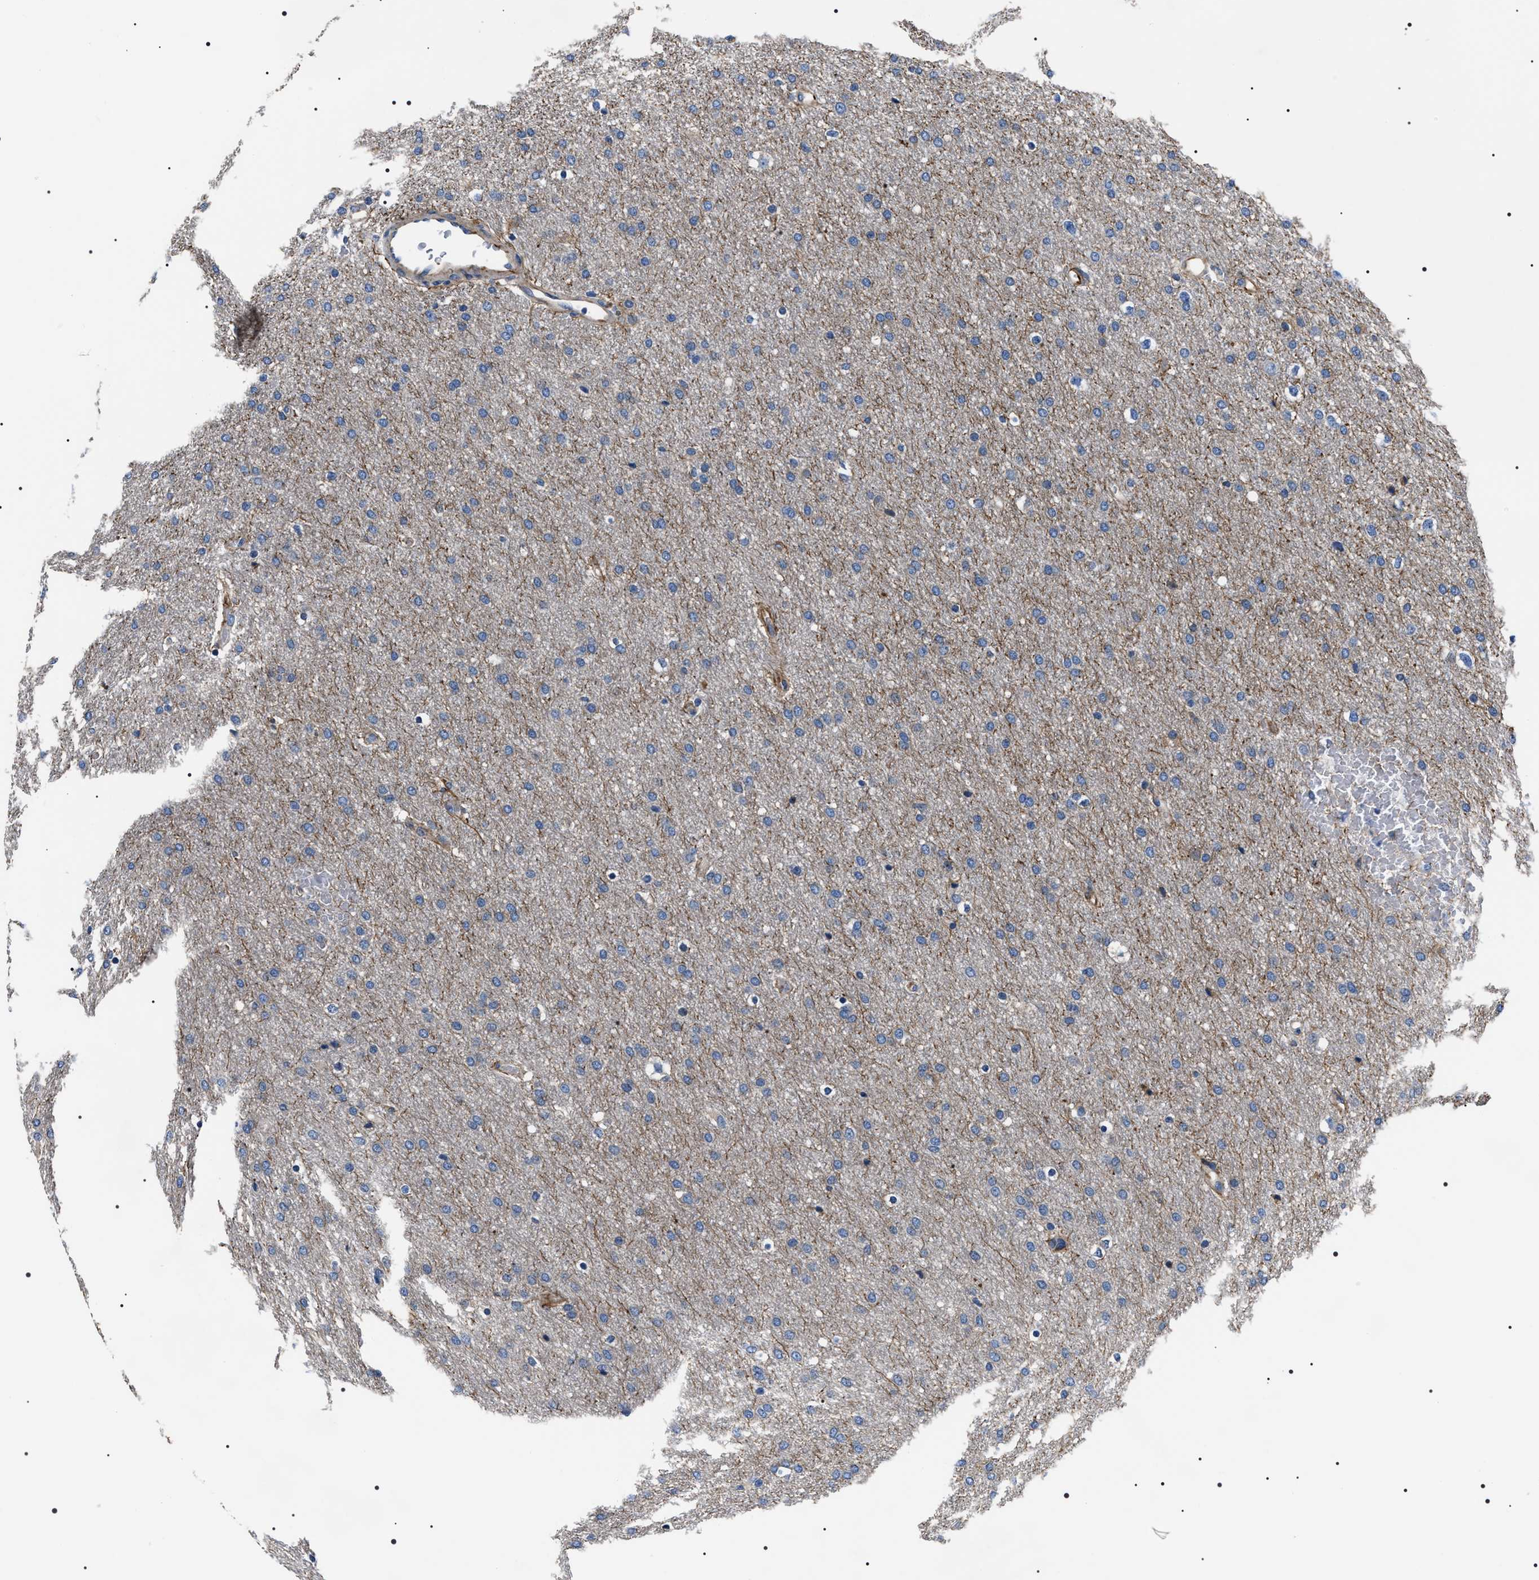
{"staining": {"intensity": "weak", "quantity": "<25%", "location": "cytoplasmic/membranous"}, "tissue": "glioma", "cell_type": "Tumor cells", "image_type": "cancer", "snomed": [{"axis": "morphology", "description": "Glioma, malignant, Low grade"}, {"axis": "topography", "description": "Brain"}], "caption": "IHC image of glioma stained for a protein (brown), which shows no staining in tumor cells.", "gene": "BAG2", "patient": {"sex": "female", "age": 37}}